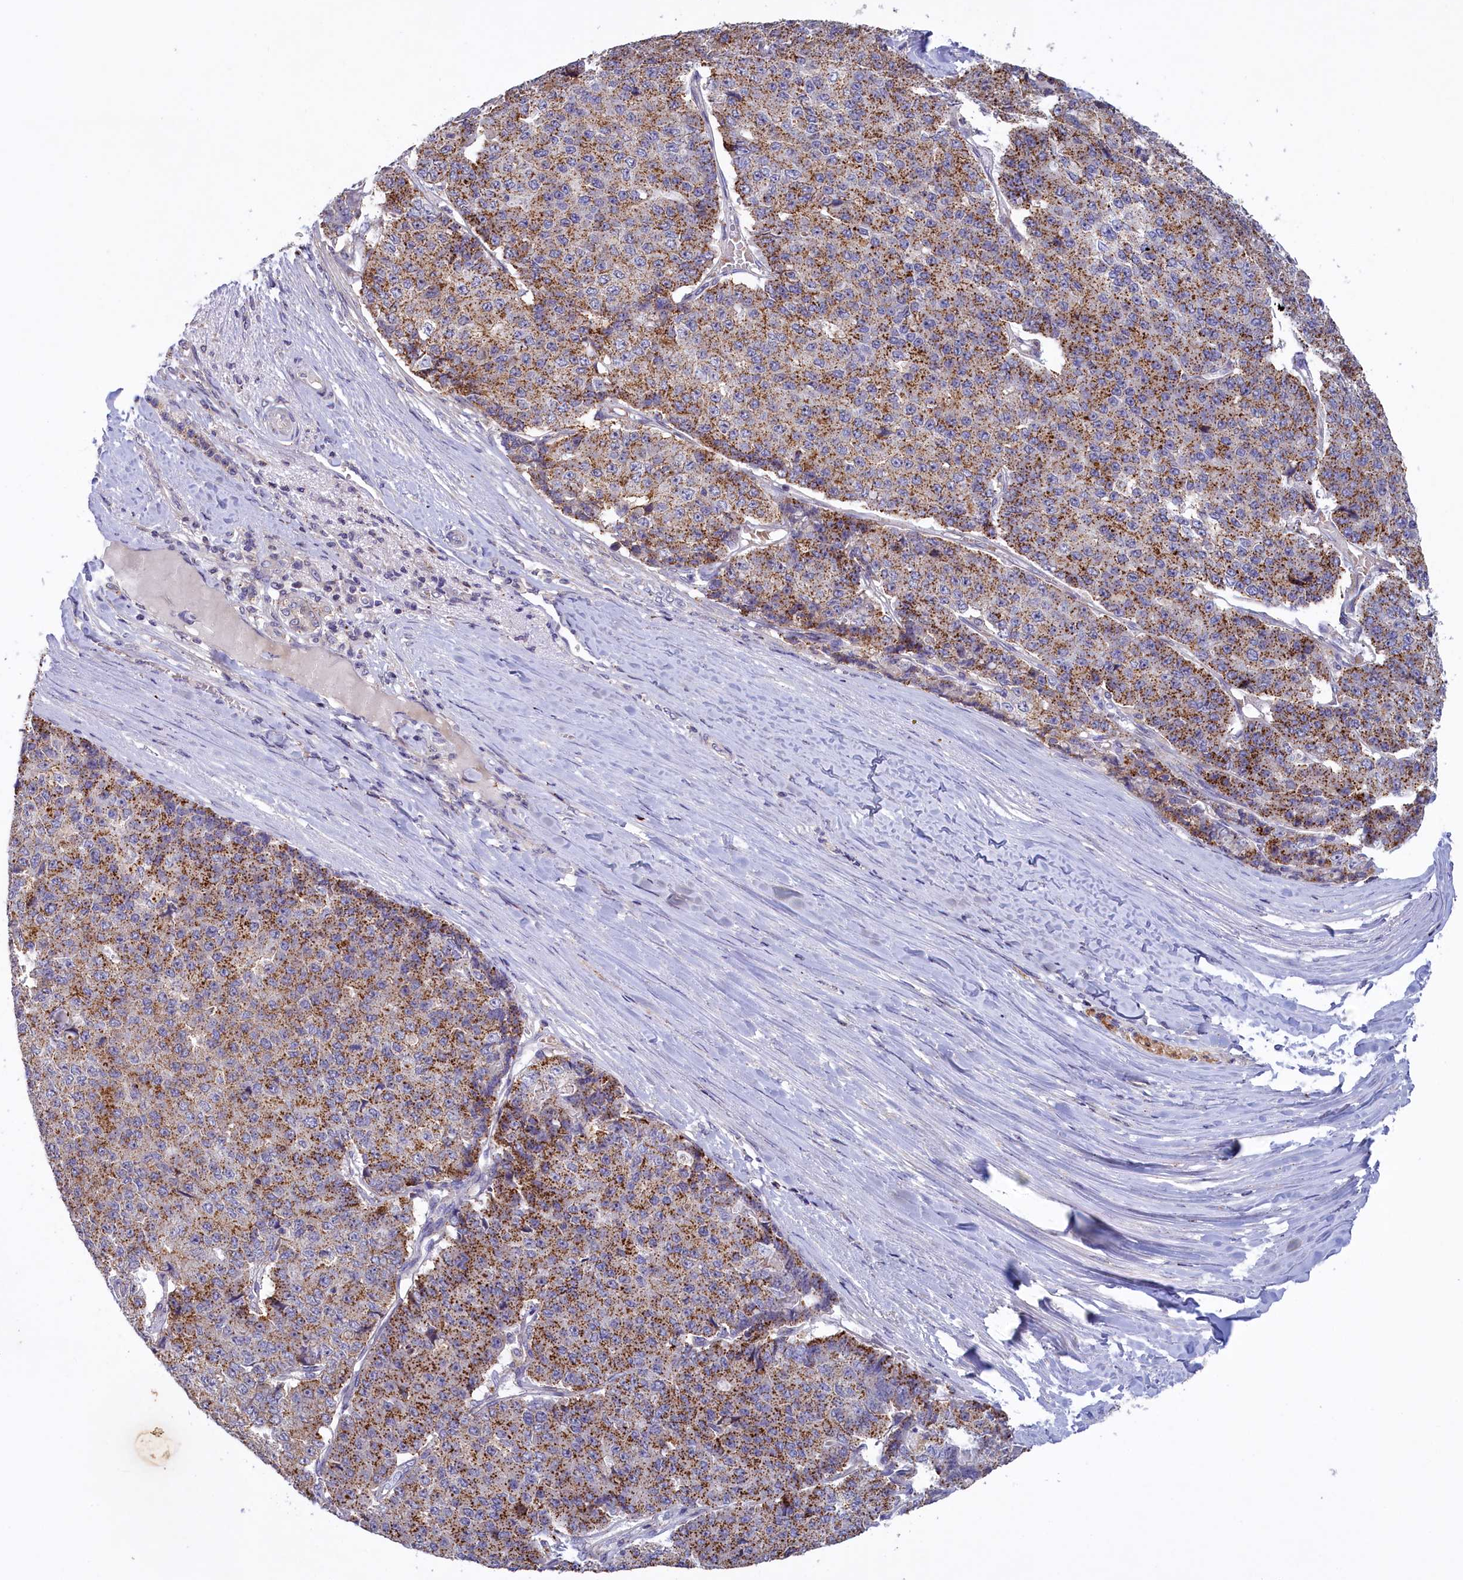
{"staining": {"intensity": "moderate", "quantity": ">75%", "location": "cytoplasmic/membranous"}, "tissue": "pancreatic cancer", "cell_type": "Tumor cells", "image_type": "cancer", "snomed": [{"axis": "morphology", "description": "Adenocarcinoma, NOS"}, {"axis": "topography", "description": "Pancreas"}], "caption": "A high-resolution histopathology image shows immunohistochemistry (IHC) staining of pancreatic cancer, which exhibits moderate cytoplasmic/membranous staining in about >75% of tumor cells.", "gene": "HYKK", "patient": {"sex": "male", "age": 50}}